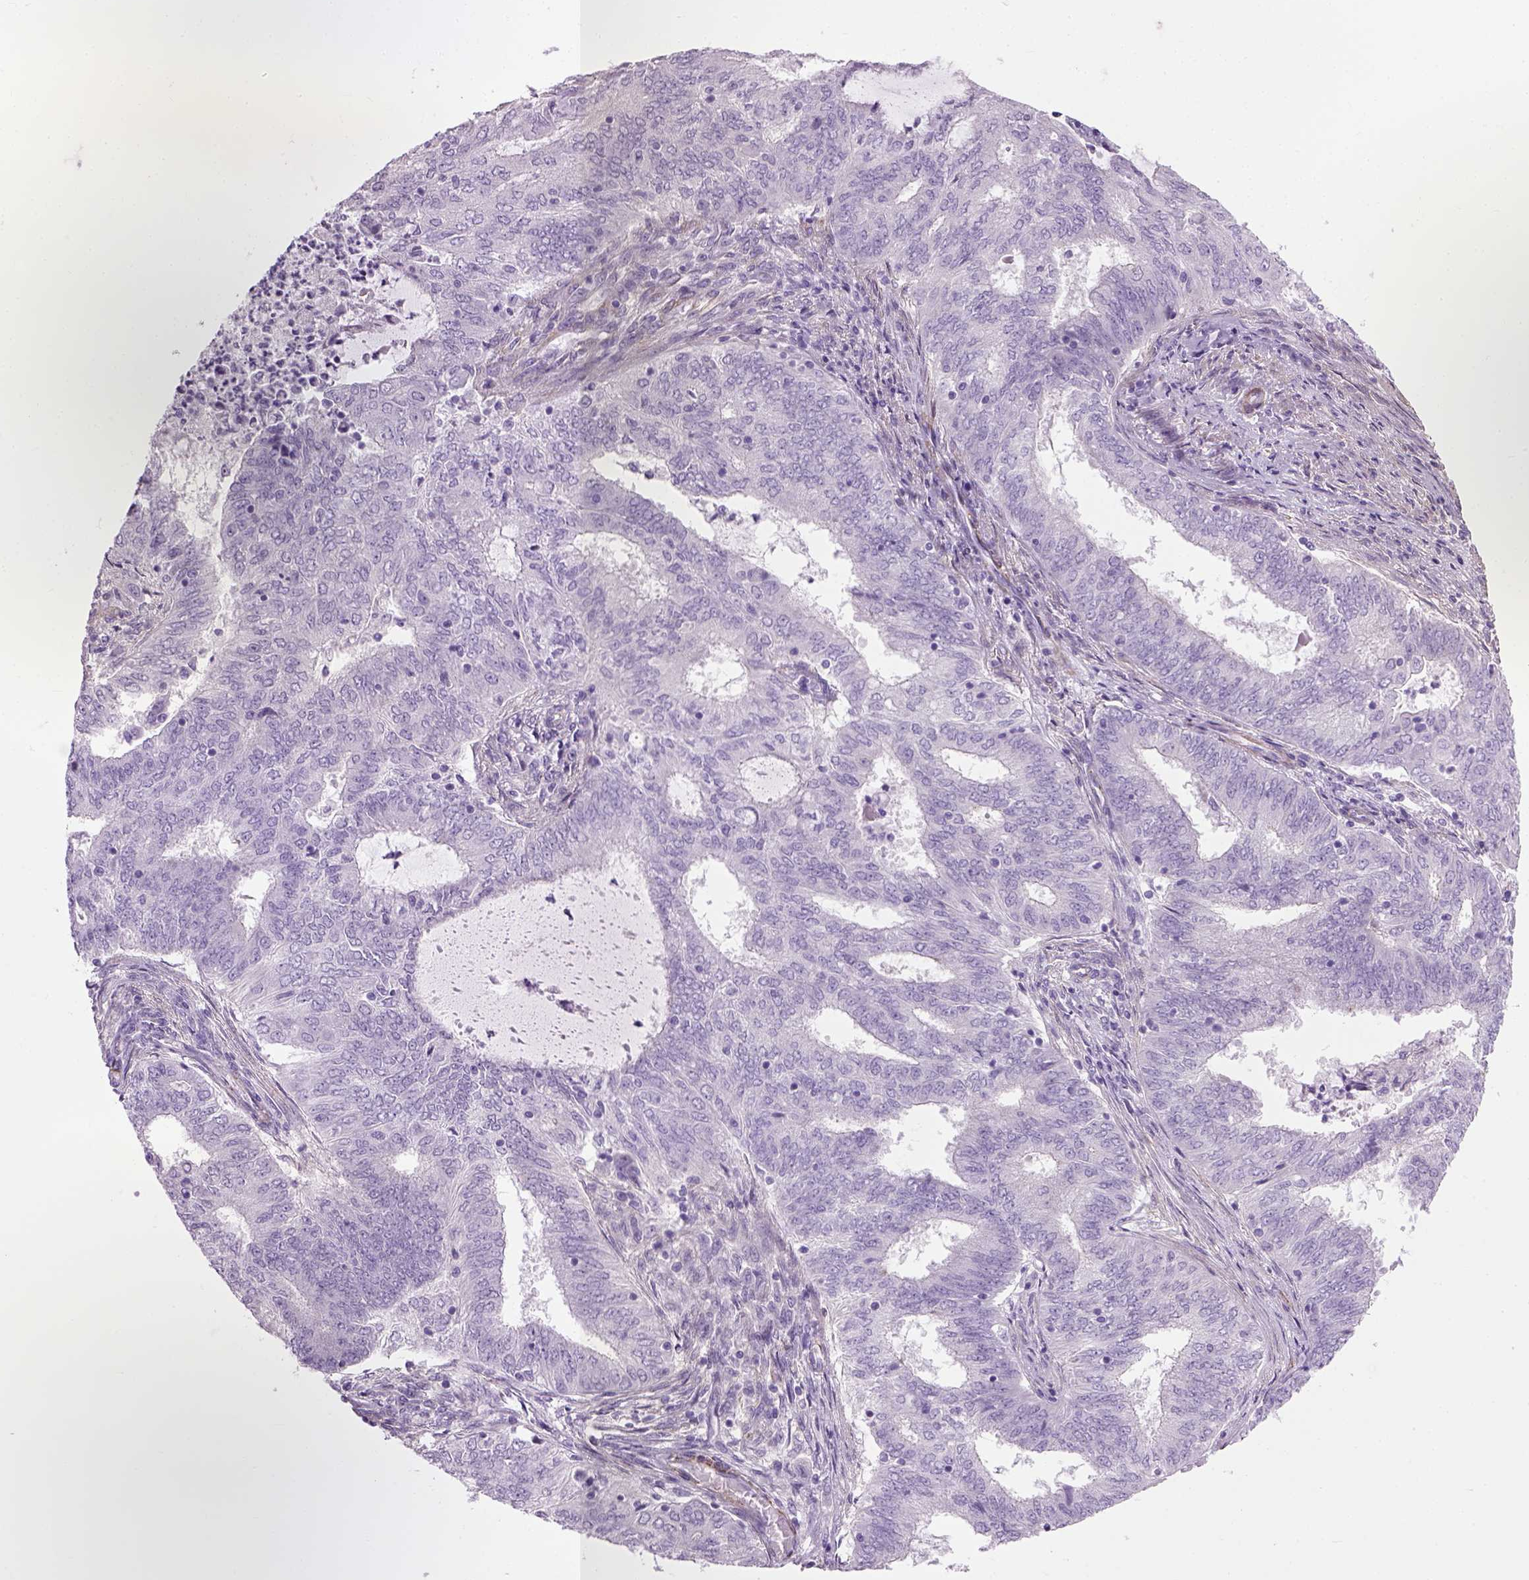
{"staining": {"intensity": "negative", "quantity": "none", "location": "none"}, "tissue": "endometrial cancer", "cell_type": "Tumor cells", "image_type": "cancer", "snomed": [{"axis": "morphology", "description": "Adenocarcinoma, NOS"}, {"axis": "topography", "description": "Endometrium"}], "caption": "A micrograph of human adenocarcinoma (endometrial) is negative for staining in tumor cells.", "gene": "FAM161A", "patient": {"sex": "female", "age": 62}}